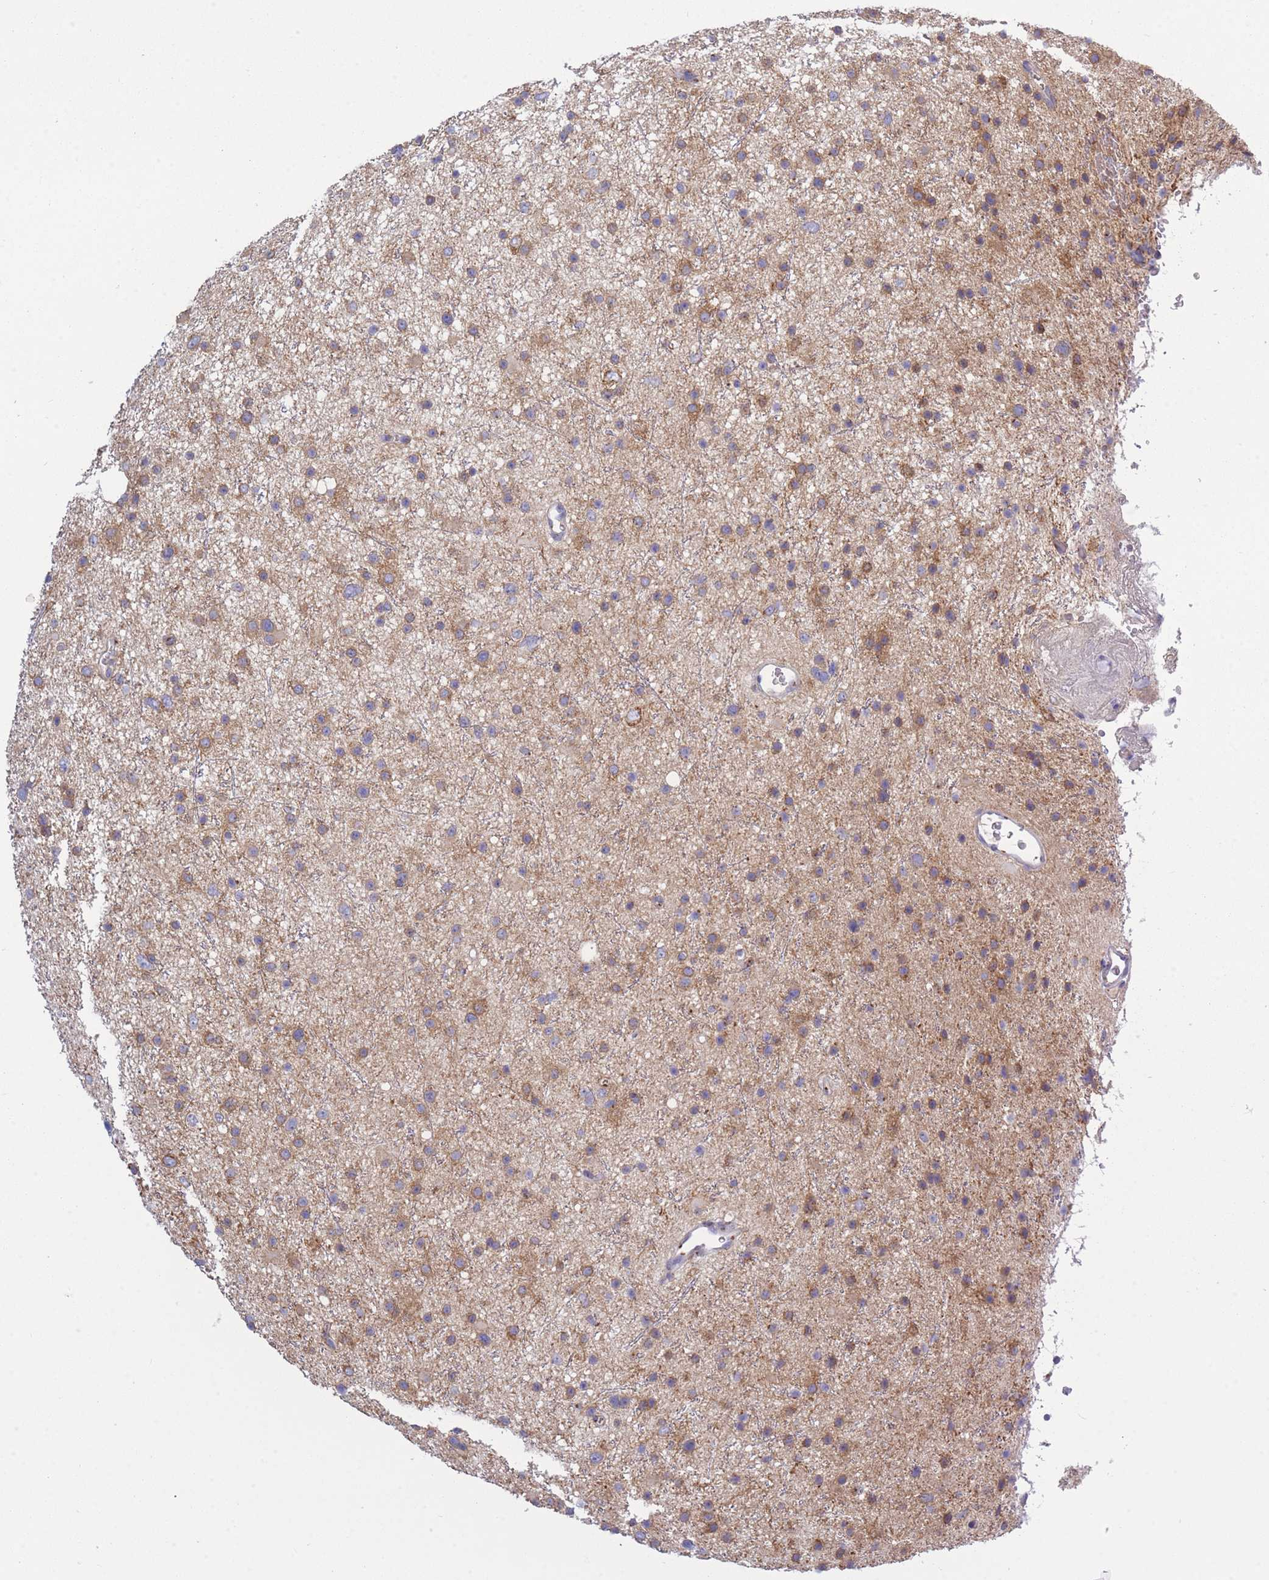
{"staining": {"intensity": "moderate", "quantity": "<25%", "location": "cytoplasmic/membranous"}, "tissue": "glioma", "cell_type": "Tumor cells", "image_type": "cancer", "snomed": [{"axis": "morphology", "description": "Glioma, malignant, Low grade"}, {"axis": "topography", "description": "Cerebral cortex"}], "caption": "Immunohistochemical staining of low-grade glioma (malignant) demonstrates low levels of moderate cytoplasmic/membranous positivity in about <25% of tumor cells. (Stains: DAB in brown, nuclei in blue, Microscopy: brightfield microscopy at high magnification).", "gene": "COPG2", "patient": {"sex": "female", "age": 39}}